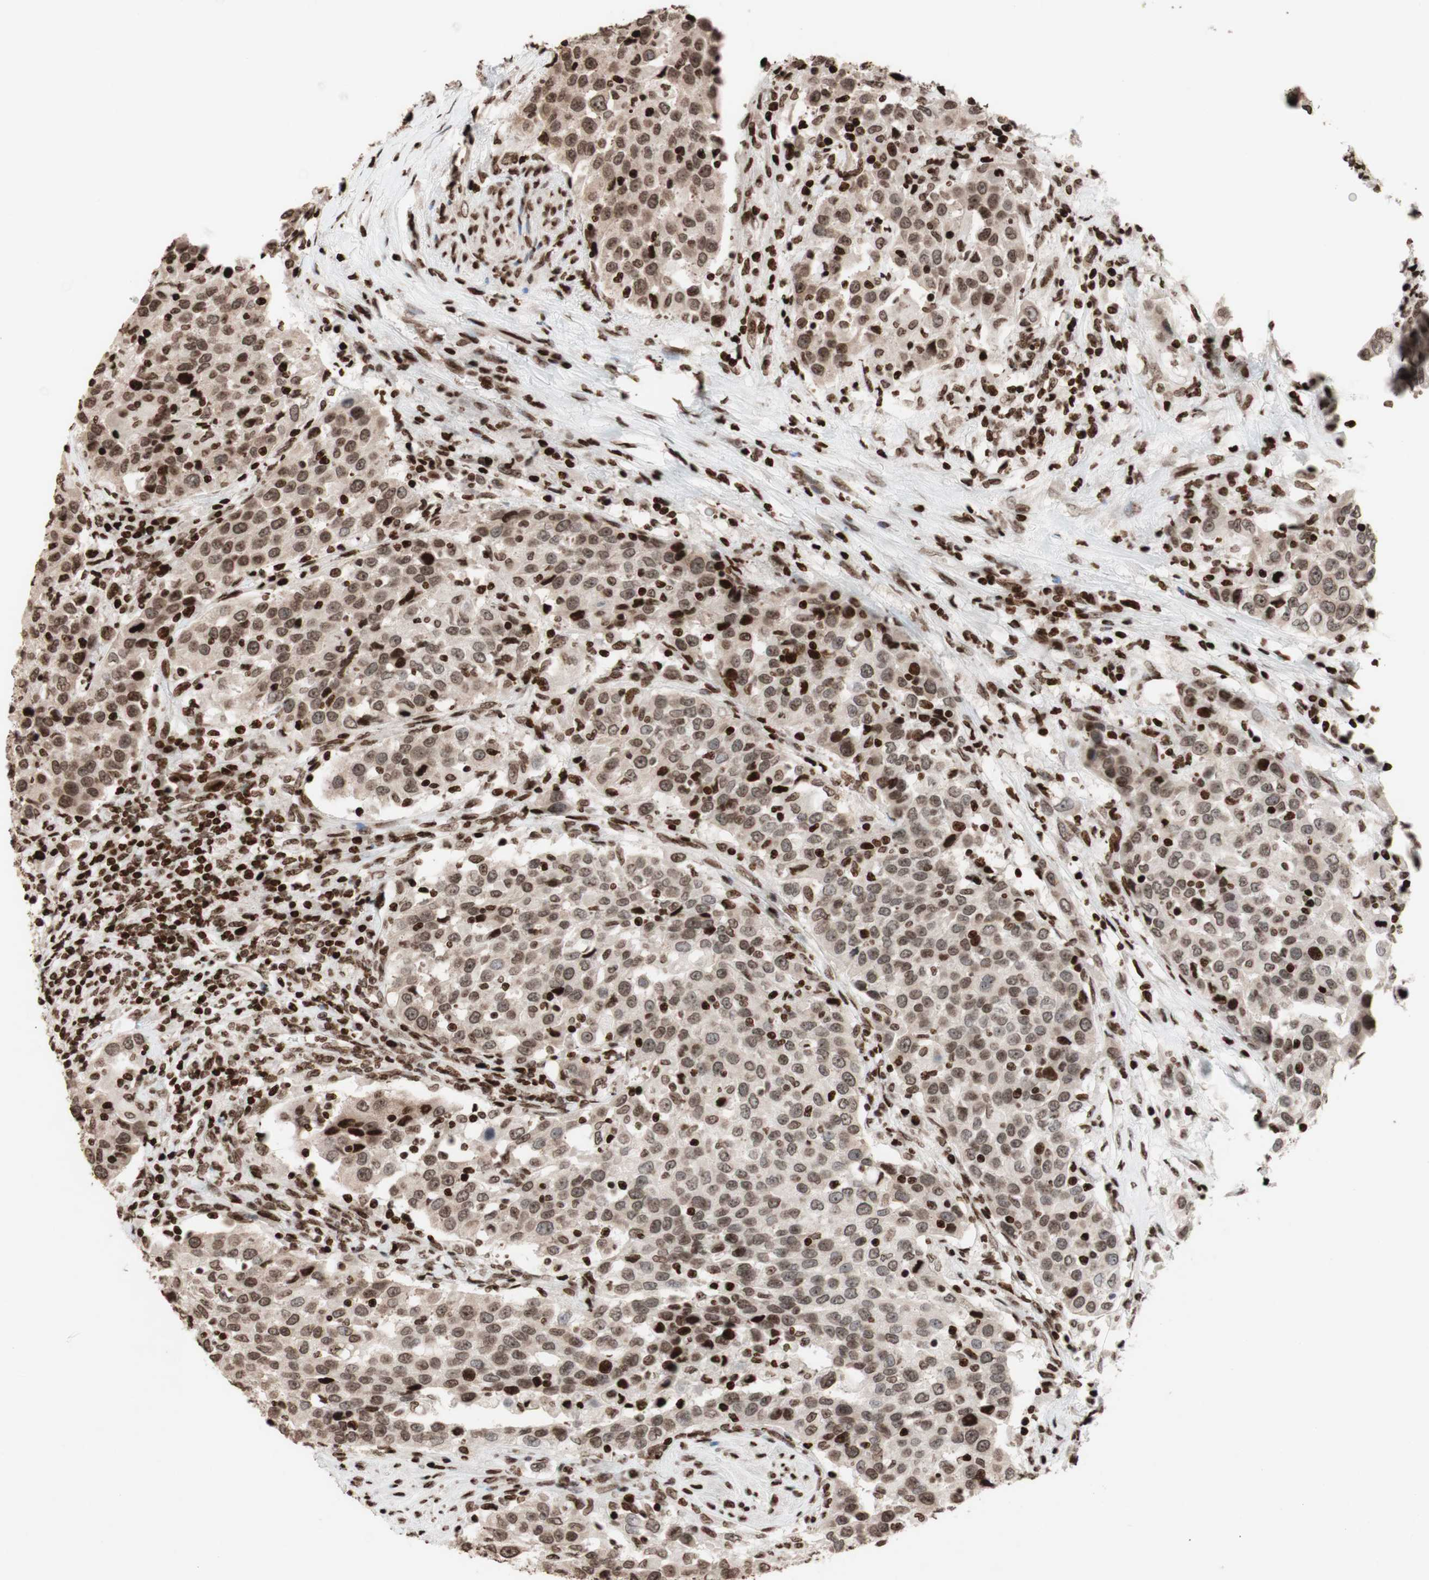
{"staining": {"intensity": "moderate", "quantity": ">75%", "location": "nuclear"}, "tissue": "urothelial cancer", "cell_type": "Tumor cells", "image_type": "cancer", "snomed": [{"axis": "morphology", "description": "Urothelial carcinoma, High grade"}, {"axis": "topography", "description": "Urinary bladder"}], "caption": "High-grade urothelial carcinoma stained with IHC exhibits moderate nuclear staining in approximately >75% of tumor cells.", "gene": "NCAPD2", "patient": {"sex": "female", "age": 80}}